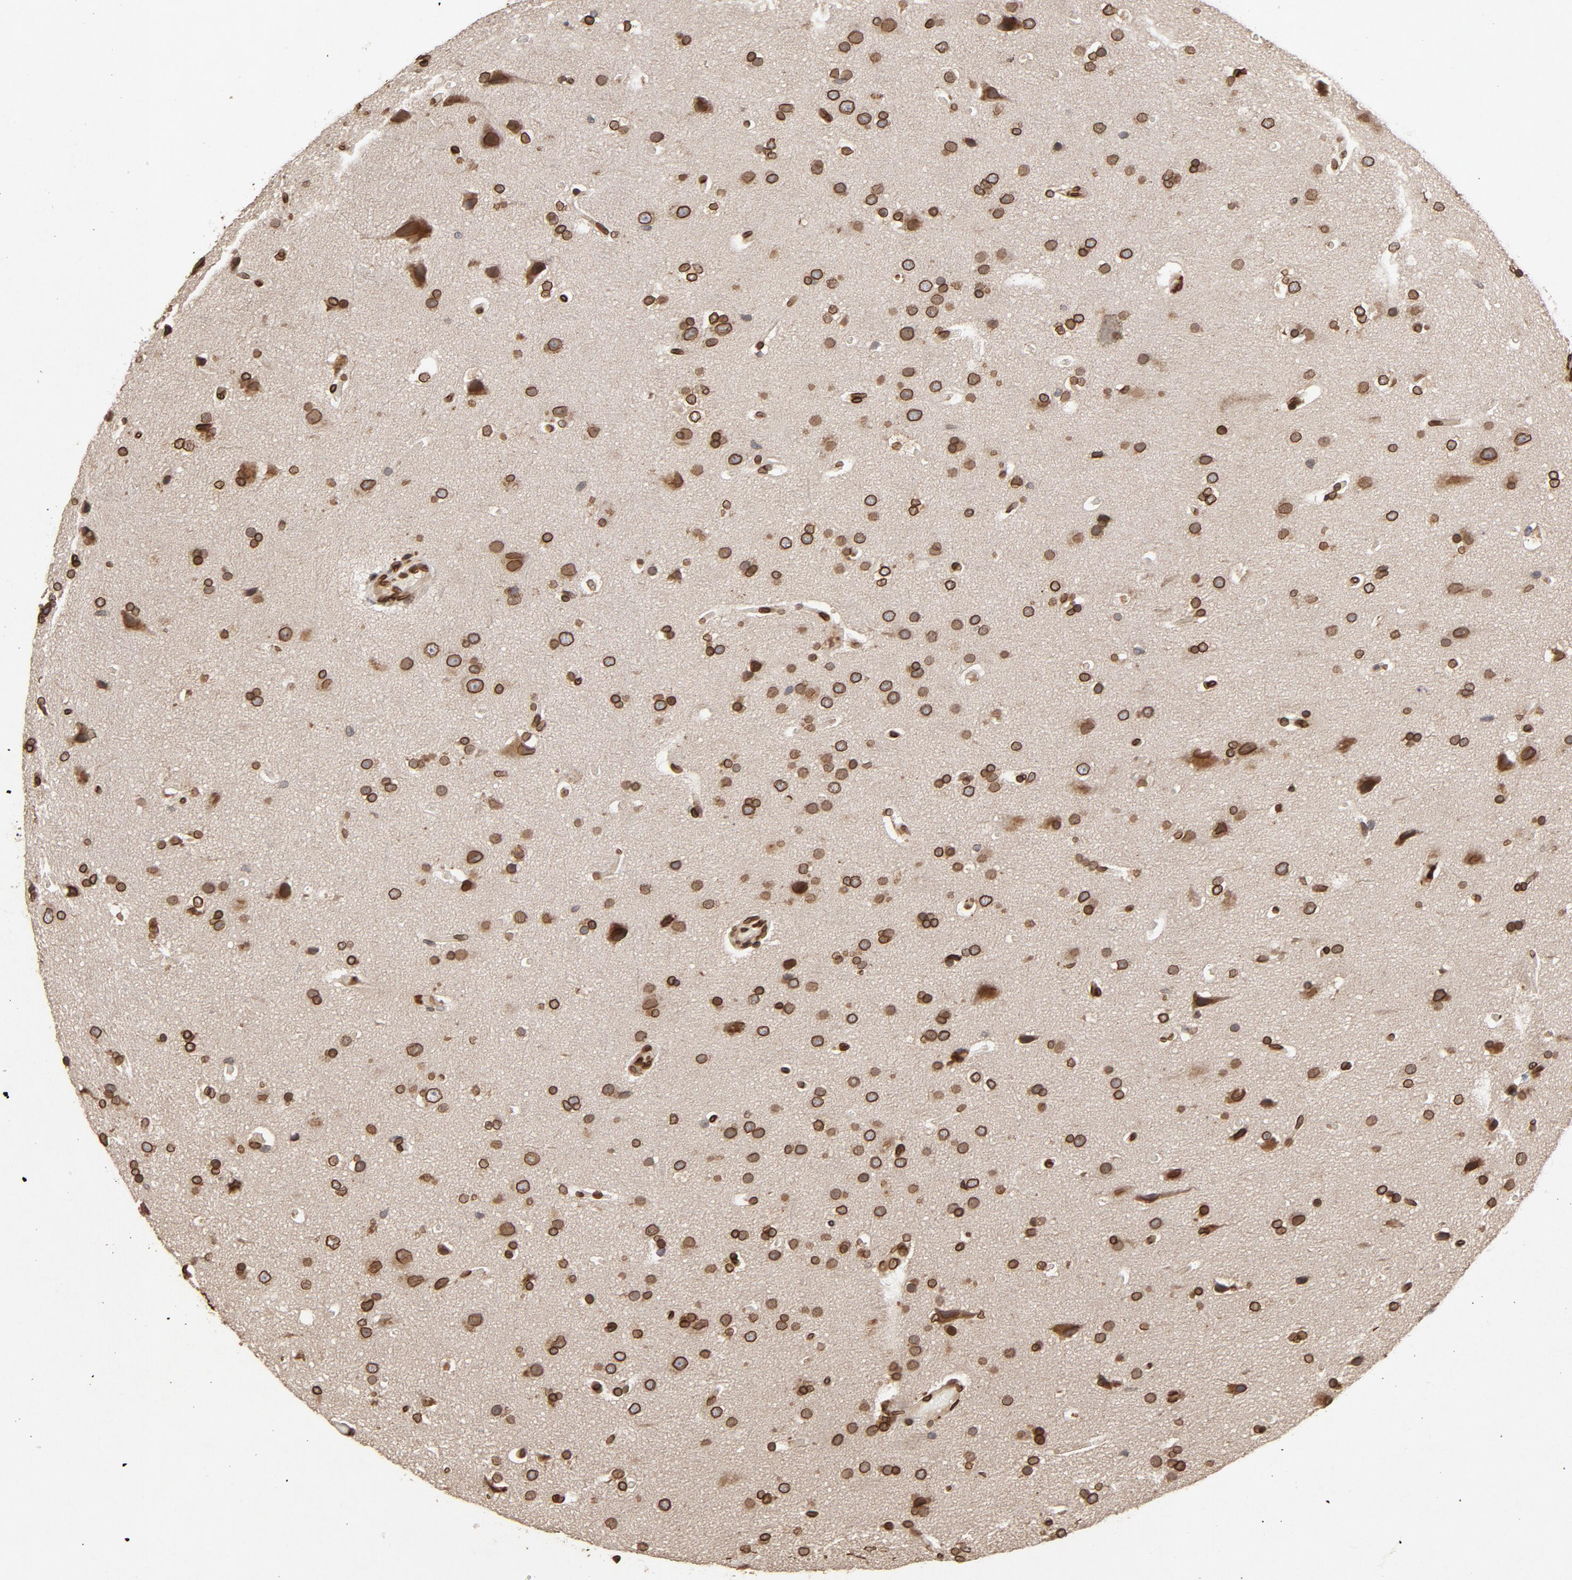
{"staining": {"intensity": "strong", "quantity": ">75%", "location": "cytoplasmic/membranous,nuclear"}, "tissue": "glioma", "cell_type": "Tumor cells", "image_type": "cancer", "snomed": [{"axis": "morphology", "description": "Glioma, malignant, Low grade"}, {"axis": "topography", "description": "Cerebral cortex"}], "caption": "Malignant glioma (low-grade) tissue reveals strong cytoplasmic/membranous and nuclear expression in about >75% of tumor cells", "gene": "LMNA", "patient": {"sex": "female", "age": 47}}